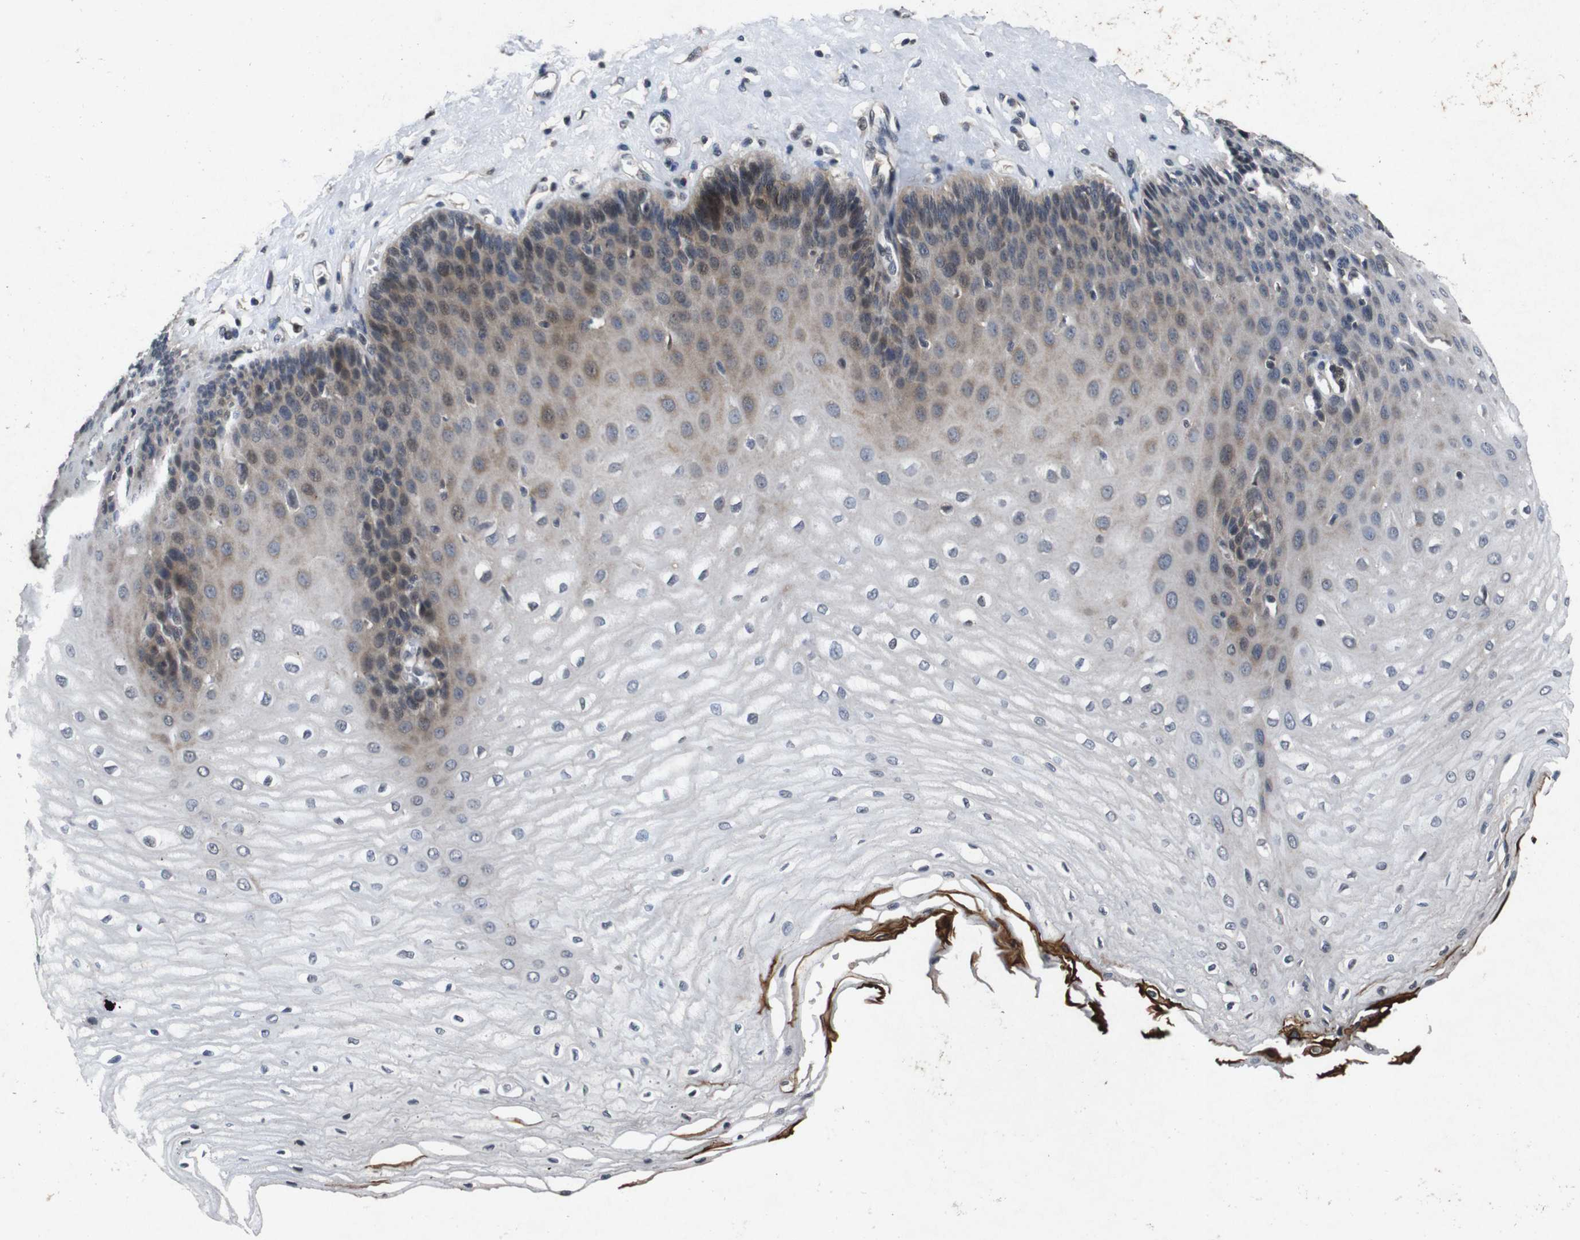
{"staining": {"intensity": "weak", "quantity": "25%-75%", "location": "cytoplasmic/membranous"}, "tissue": "esophagus", "cell_type": "Squamous epithelial cells", "image_type": "normal", "snomed": [{"axis": "morphology", "description": "Normal tissue, NOS"}, {"axis": "morphology", "description": "Squamous cell carcinoma, NOS"}, {"axis": "topography", "description": "Esophagus"}], "caption": "IHC photomicrograph of unremarkable esophagus: human esophagus stained using immunohistochemistry (IHC) demonstrates low levels of weak protein expression localized specifically in the cytoplasmic/membranous of squamous epithelial cells, appearing as a cytoplasmic/membranous brown color.", "gene": "AKT3", "patient": {"sex": "male", "age": 65}}